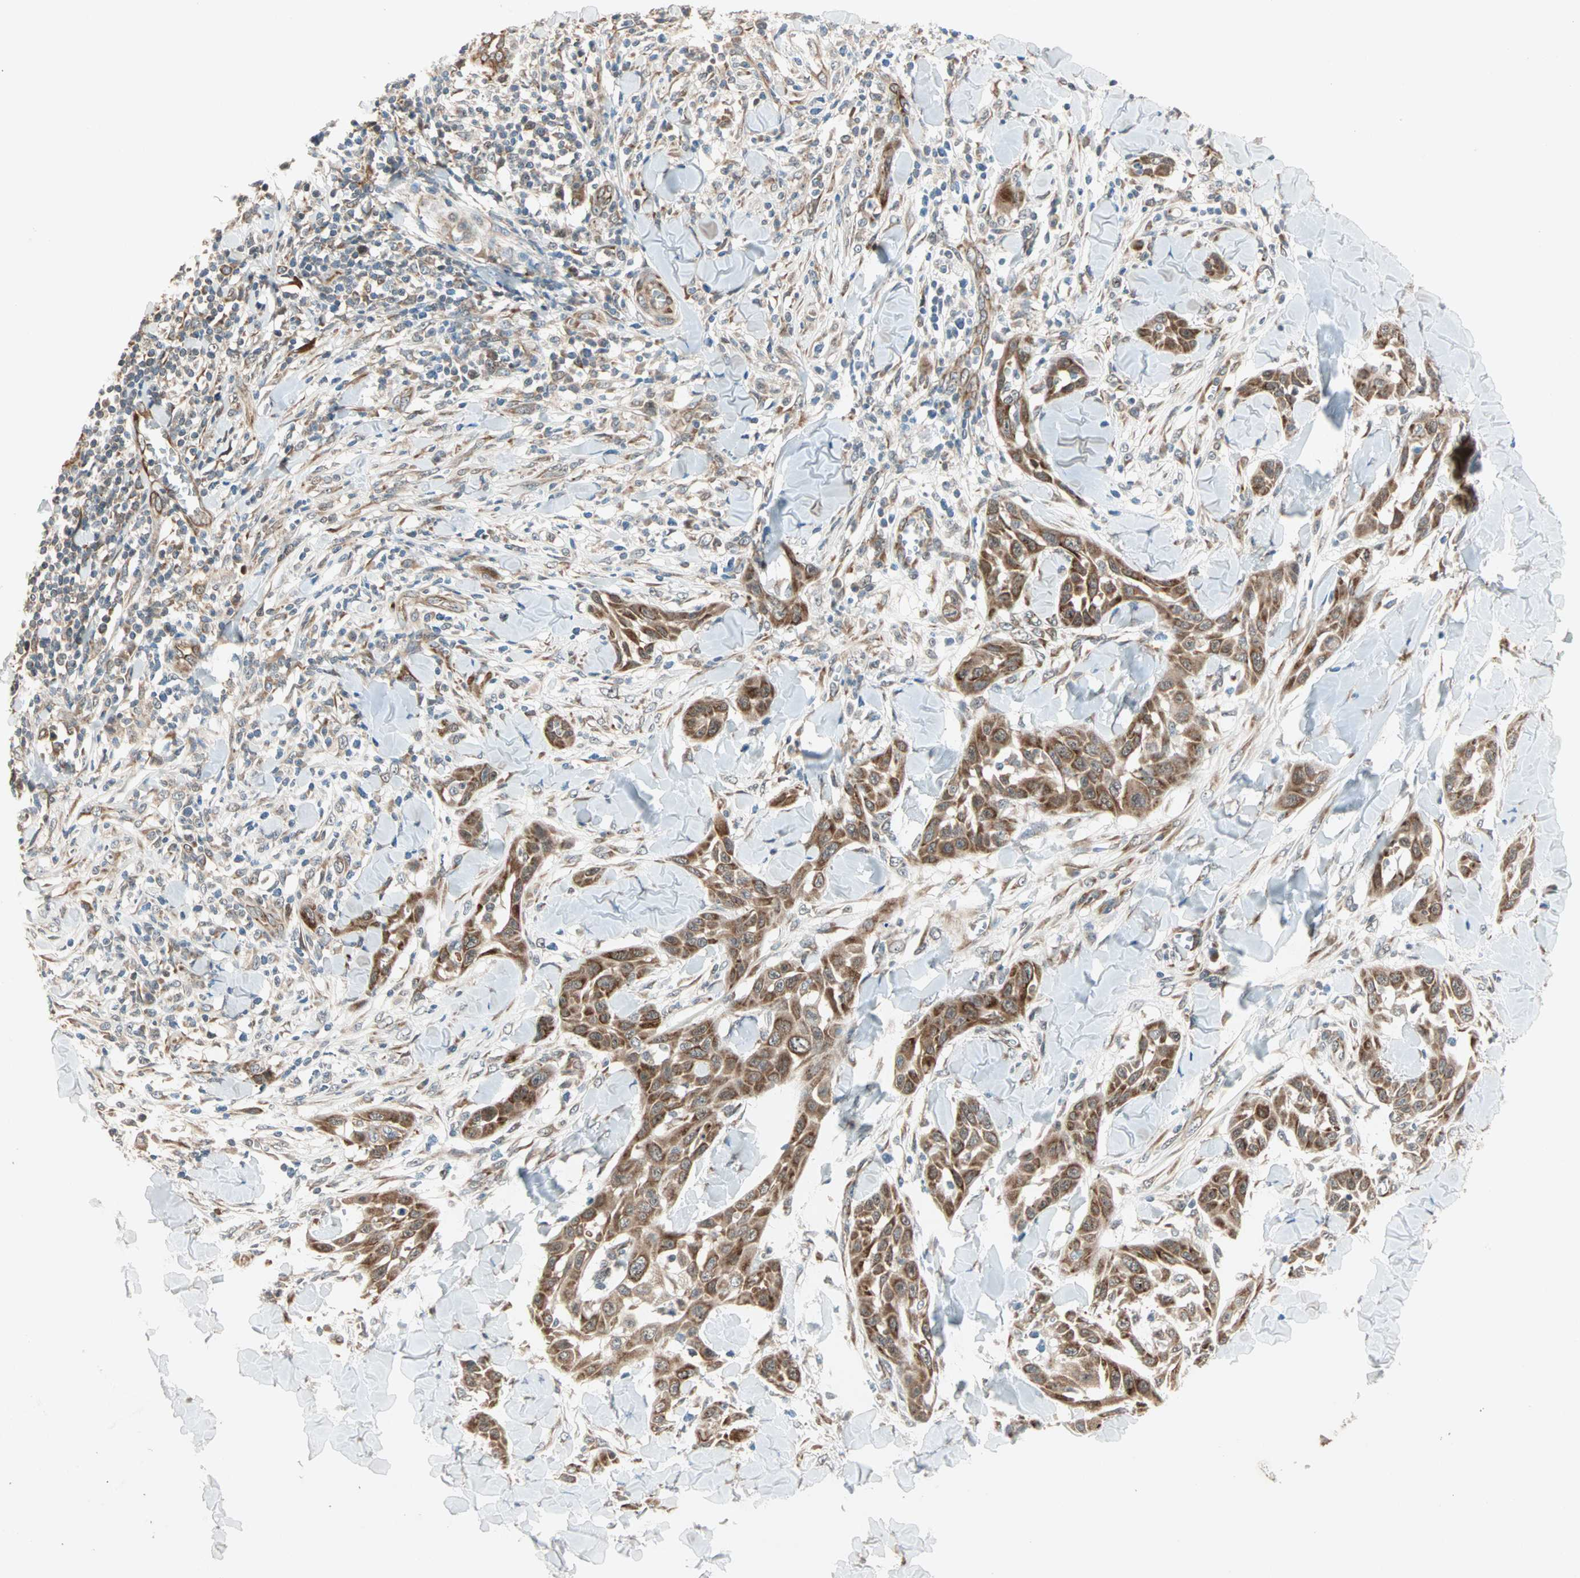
{"staining": {"intensity": "strong", "quantity": ">75%", "location": "cytoplasmic/membranous"}, "tissue": "skin cancer", "cell_type": "Tumor cells", "image_type": "cancer", "snomed": [{"axis": "morphology", "description": "Squamous cell carcinoma, NOS"}, {"axis": "topography", "description": "Skin"}], "caption": "Skin squamous cell carcinoma stained with a protein marker exhibits strong staining in tumor cells.", "gene": "ZNF37A", "patient": {"sex": "male", "age": 24}}